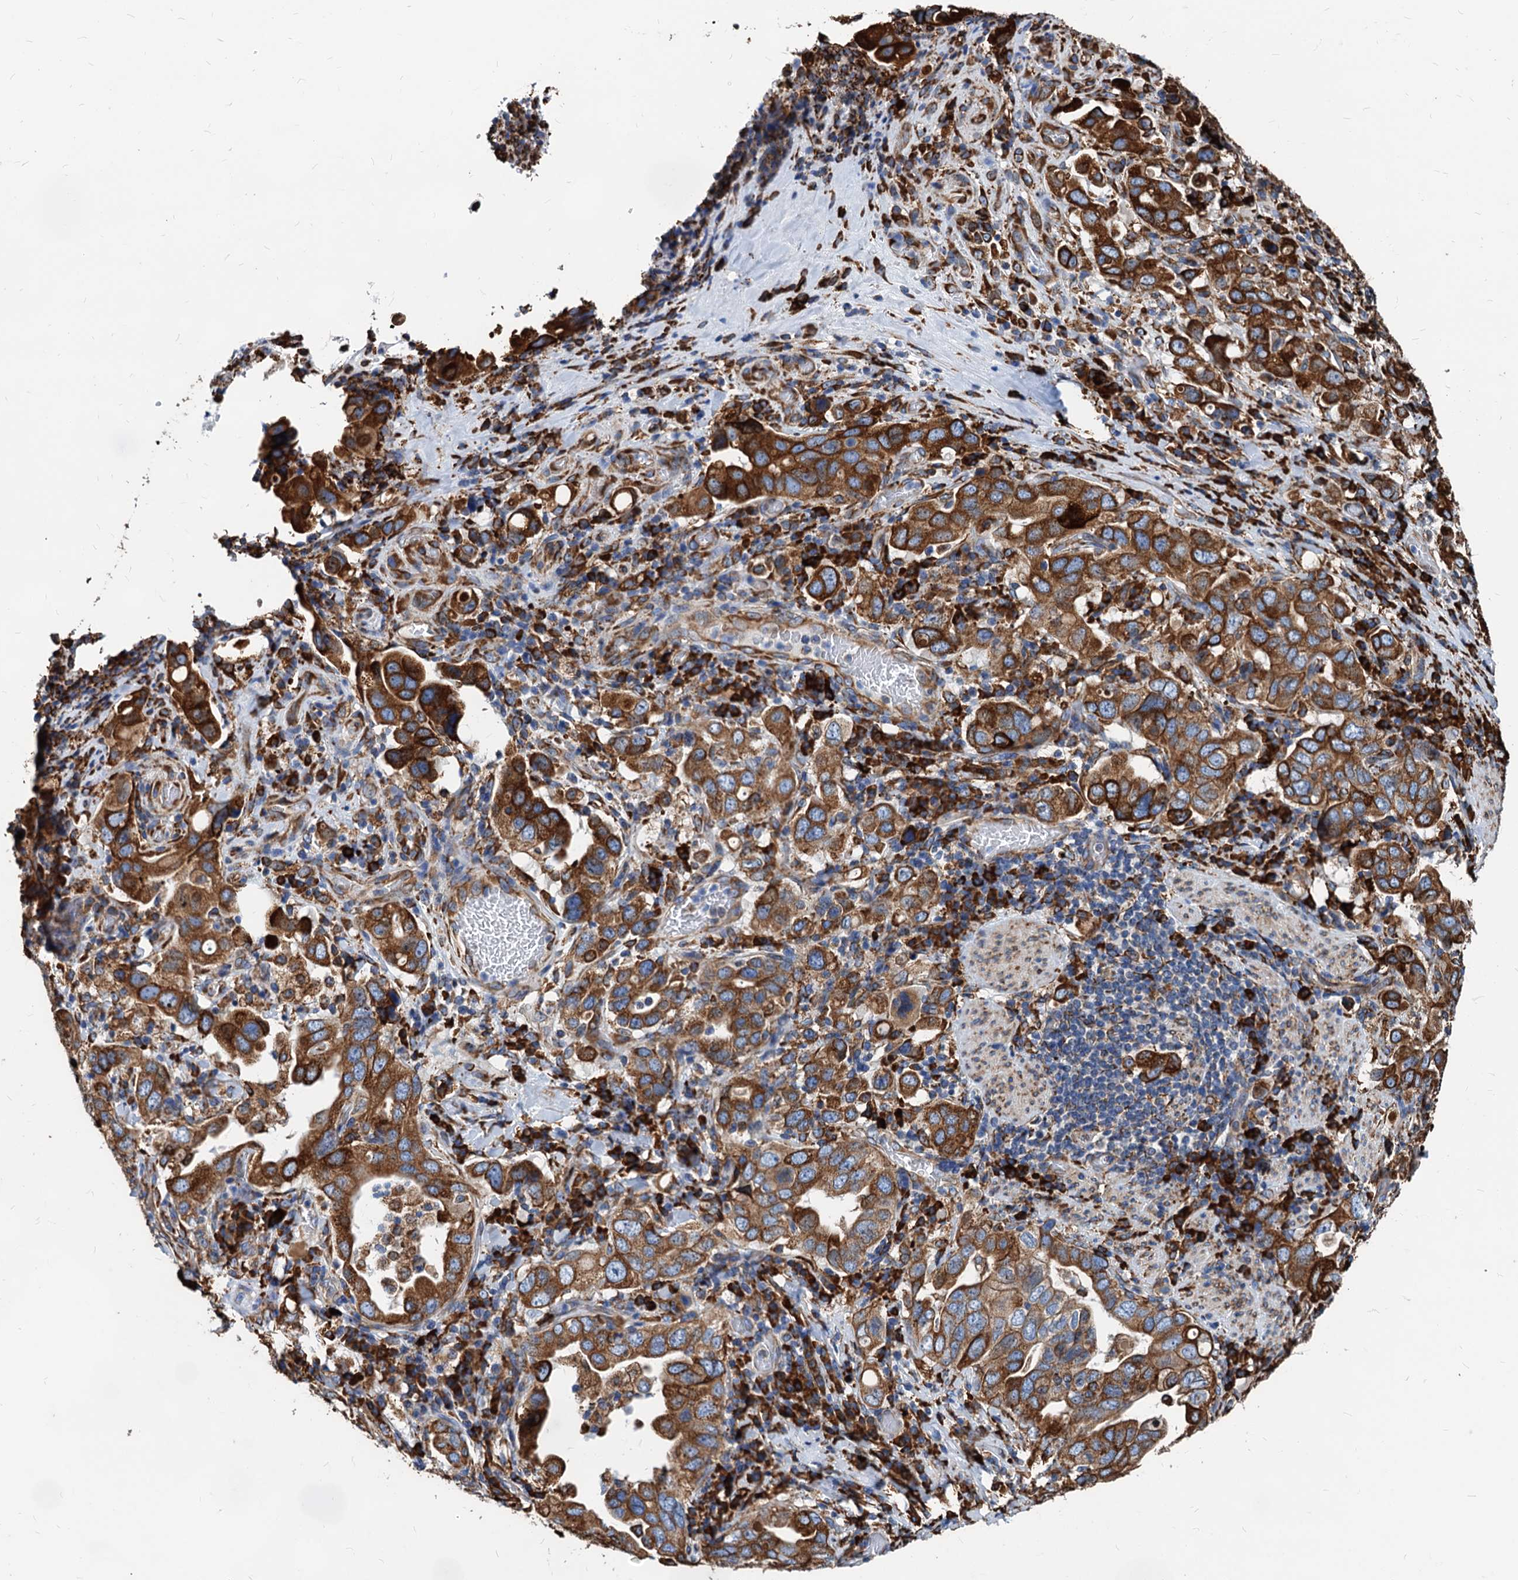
{"staining": {"intensity": "strong", "quantity": ">75%", "location": "cytoplasmic/membranous"}, "tissue": "stomach cancer", "cell_type": "Tumor cells", "image_type": "cancer", "snomed": [{"axis": "morphology", "description": "Adenocarcinoma, NOS"}, {"axis": "topography", "description": "Stomach, upper"}], "caption": "Tumor cells exhibit high levels of strong cytoplasmic/membranous staining in about >75% of cells in adenocarcinoma (stomach).", "gene": "HSPA5", "patient": {"sex": "male", "age": 62}}